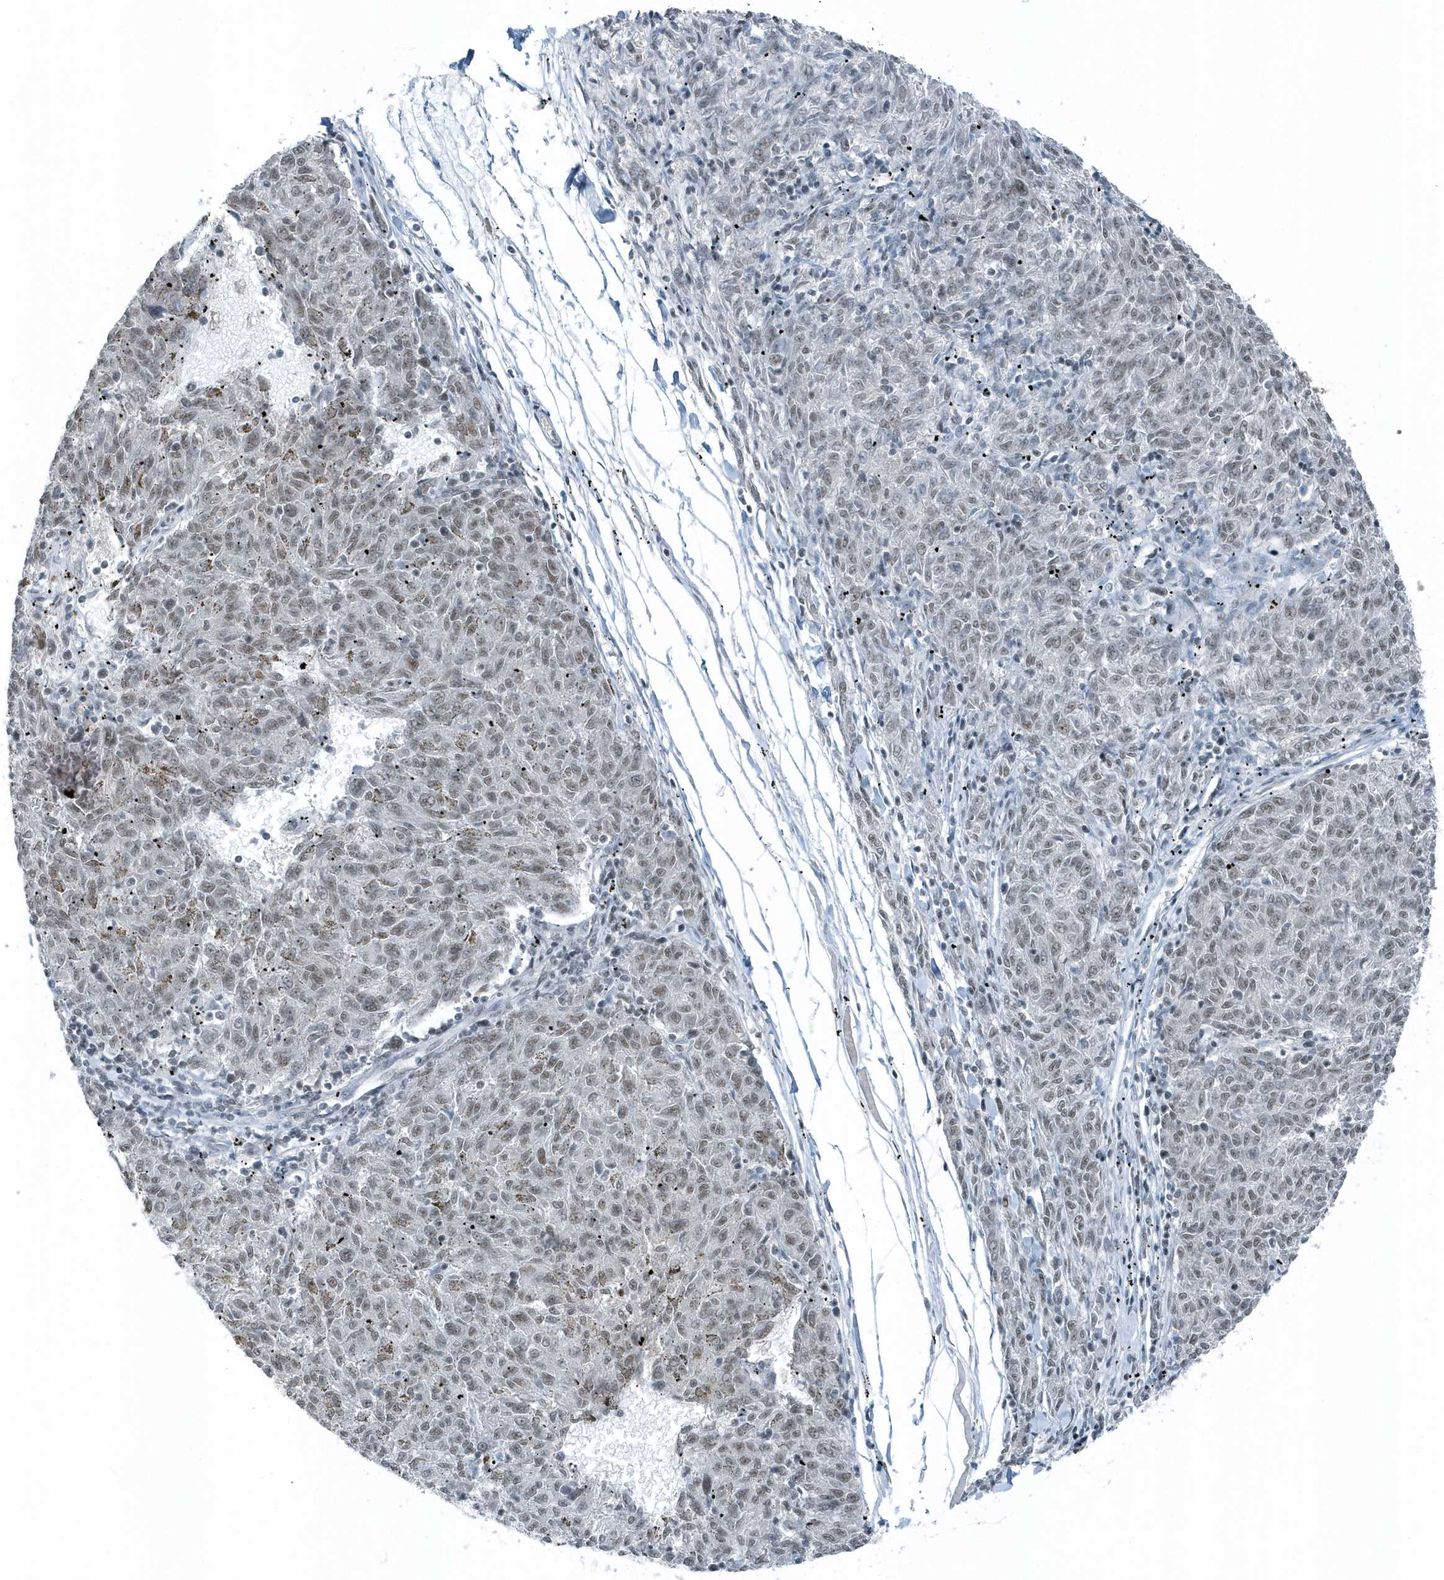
{"staining": {"intensity": "negative", "quantity": "none", "location": "none"}, "tissue": "melanoma", "cell_type": "Tumor cells", "image_type": "cancer", "snomed": [{"axis": "morphology", "description": "Malignant melanoma, NOS"}, {"axis": "topography", "description": "Skin"}], "caption": "This is an immunohistochemistry micrograph of human malignant melanoma. There is no staining in tumor cells.", "gene": "YTHDC1", "patient": {"sex": "female", "age": 72}}